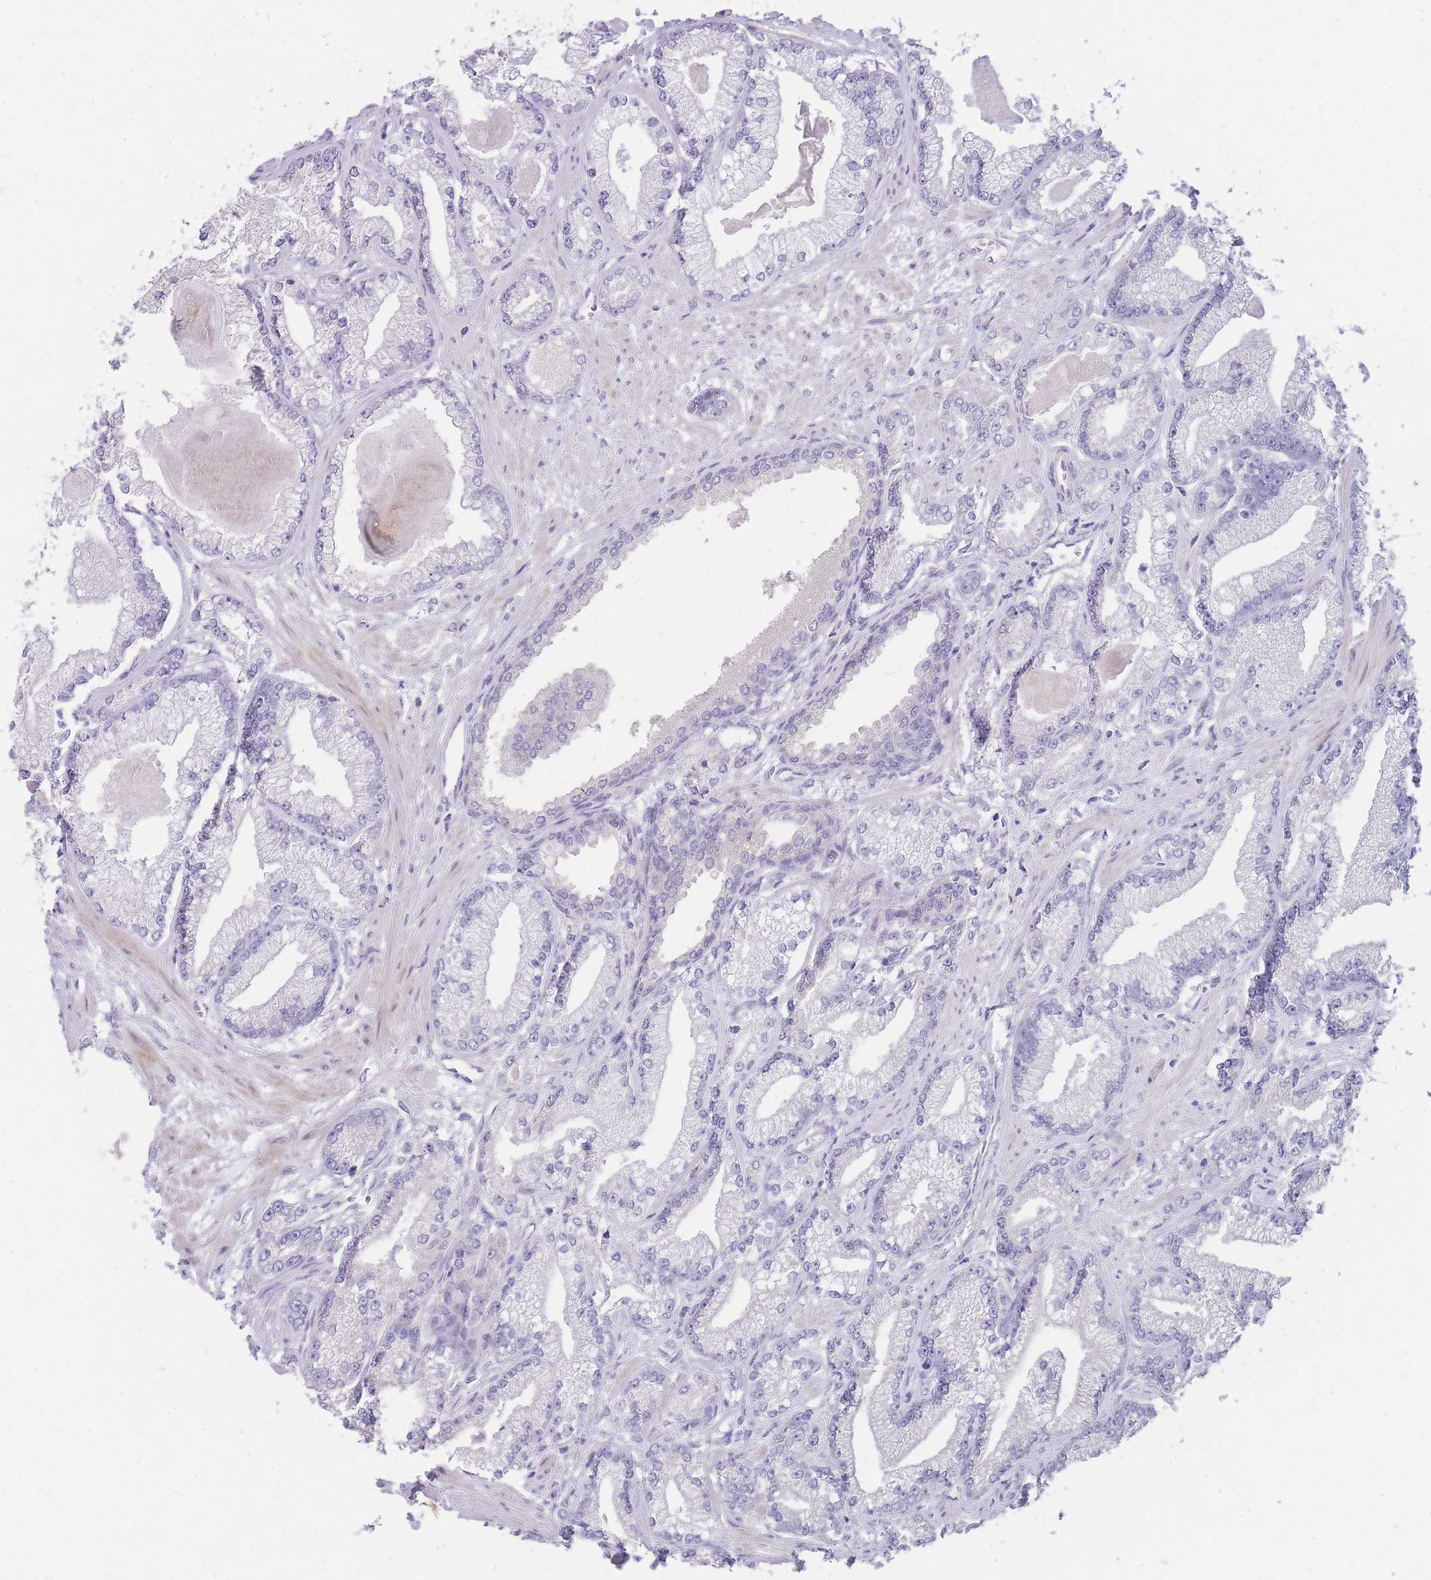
{"staining": {"intensity": "negative", "quantity": "none", "location": "none"}, "tissue": "prostate cancer", "cell_type": "Tumor cells", "image_type": "cancer", "snomed": [{"axis": "morphology", "description": "Adenocarcinoma, Low grade"}, {"axis": "topography", "description": "Prostate"}], "caption": "Tumor cells are negative for protein expression in human adenocarcinoma (low-grade) (prostate).", "gene": "SHCBP1", "patient": {"sex": "male", "age": 64}}